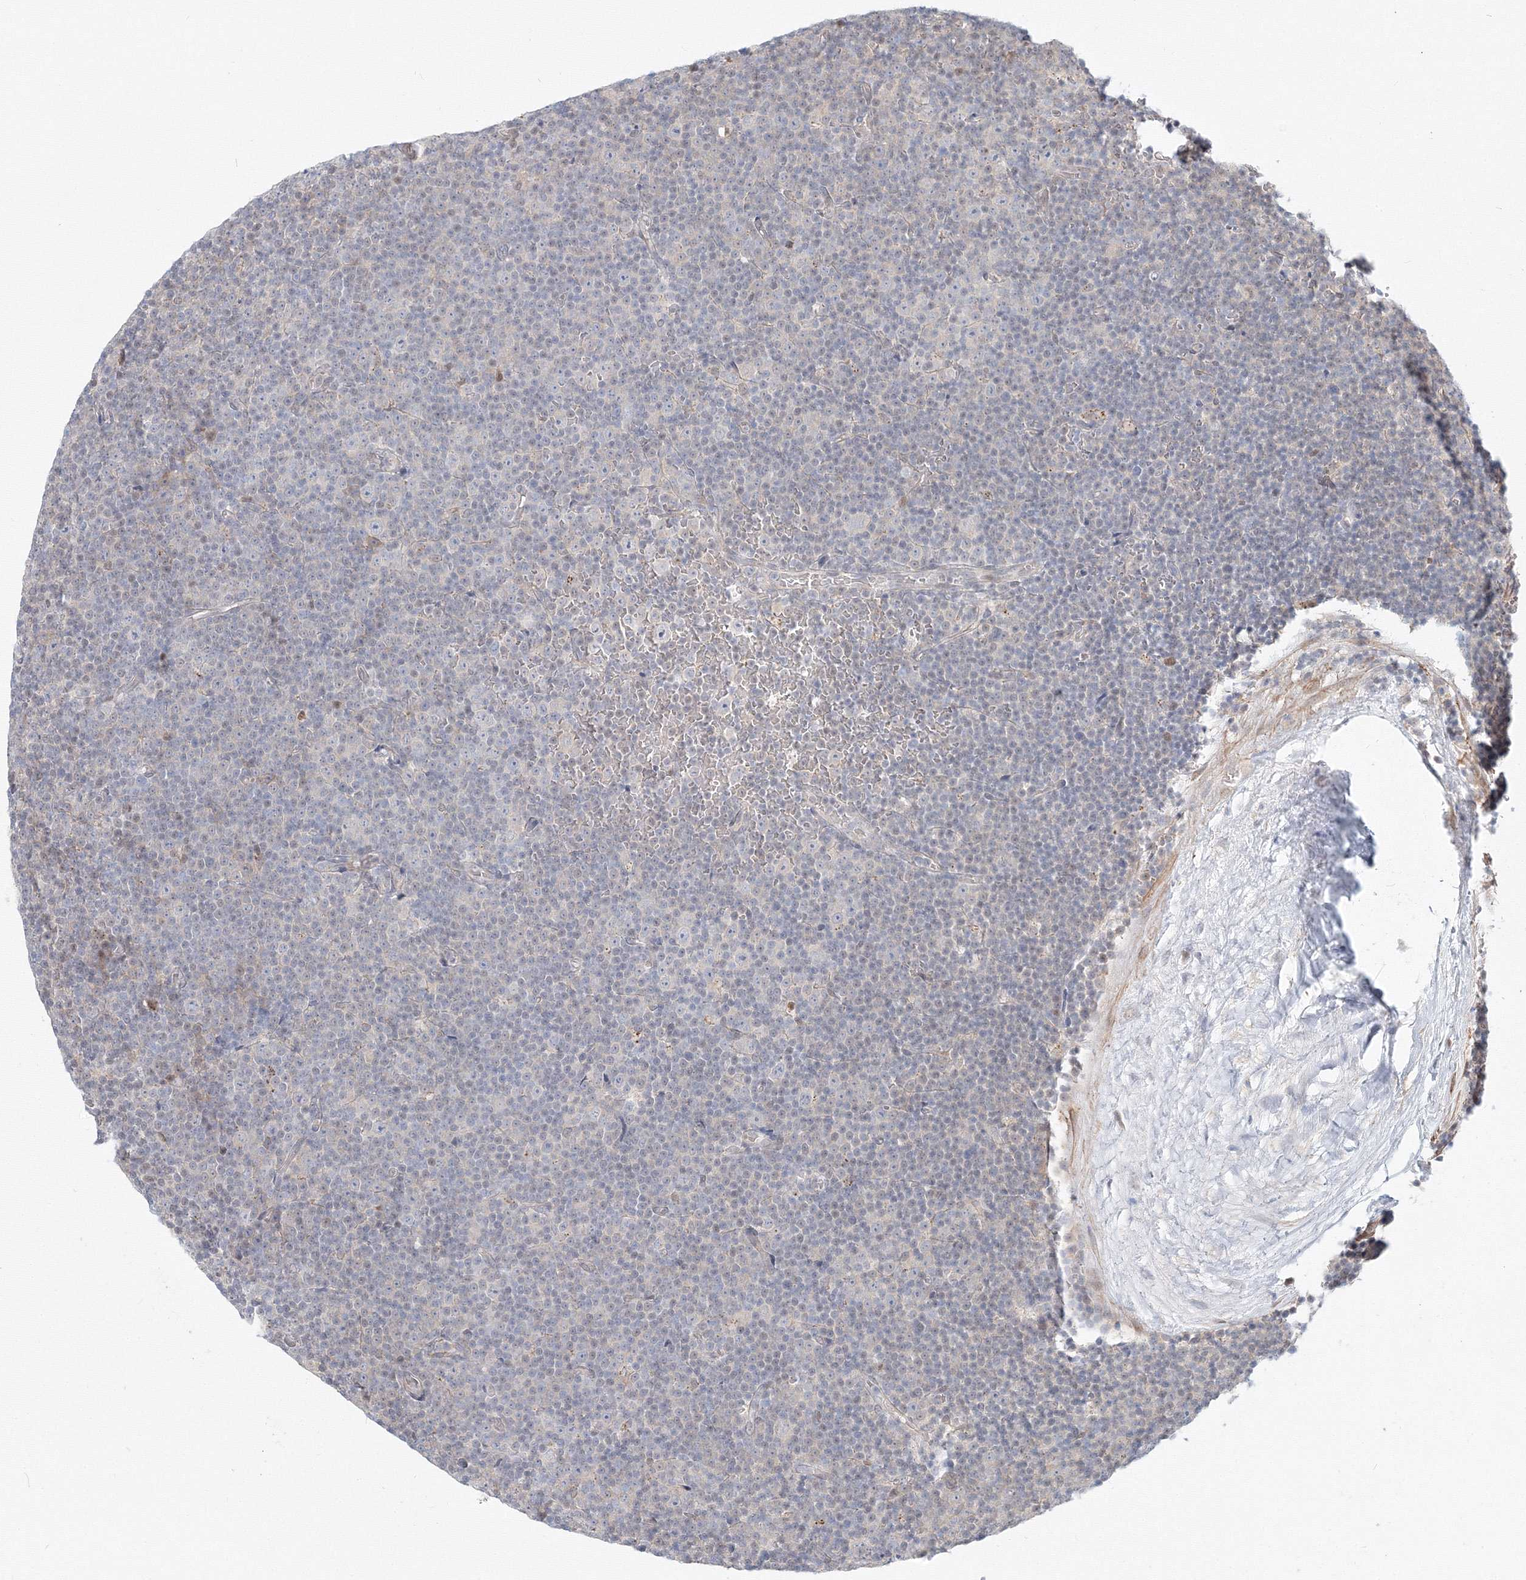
{"staining": {"intensity": "negative", "quantity": "none", "location": "none"}, "tissue": "lymphoma", "cell_type": "Tumor cells", "image_type": "cancer", "snomed": [{"axis": "morphology", "description": "Malignant lymphoma, non-Hodgkin's type, Low grade"}, {"axis": "topography", "description": "Lymph node"}], "caption": "IHC of low-grade malignant lymphoma, non-Hodgkin's type displays no expression in tumor cells.", "gene": "ARHGAP21", "patient": {"sex": "female", "age": 67}}